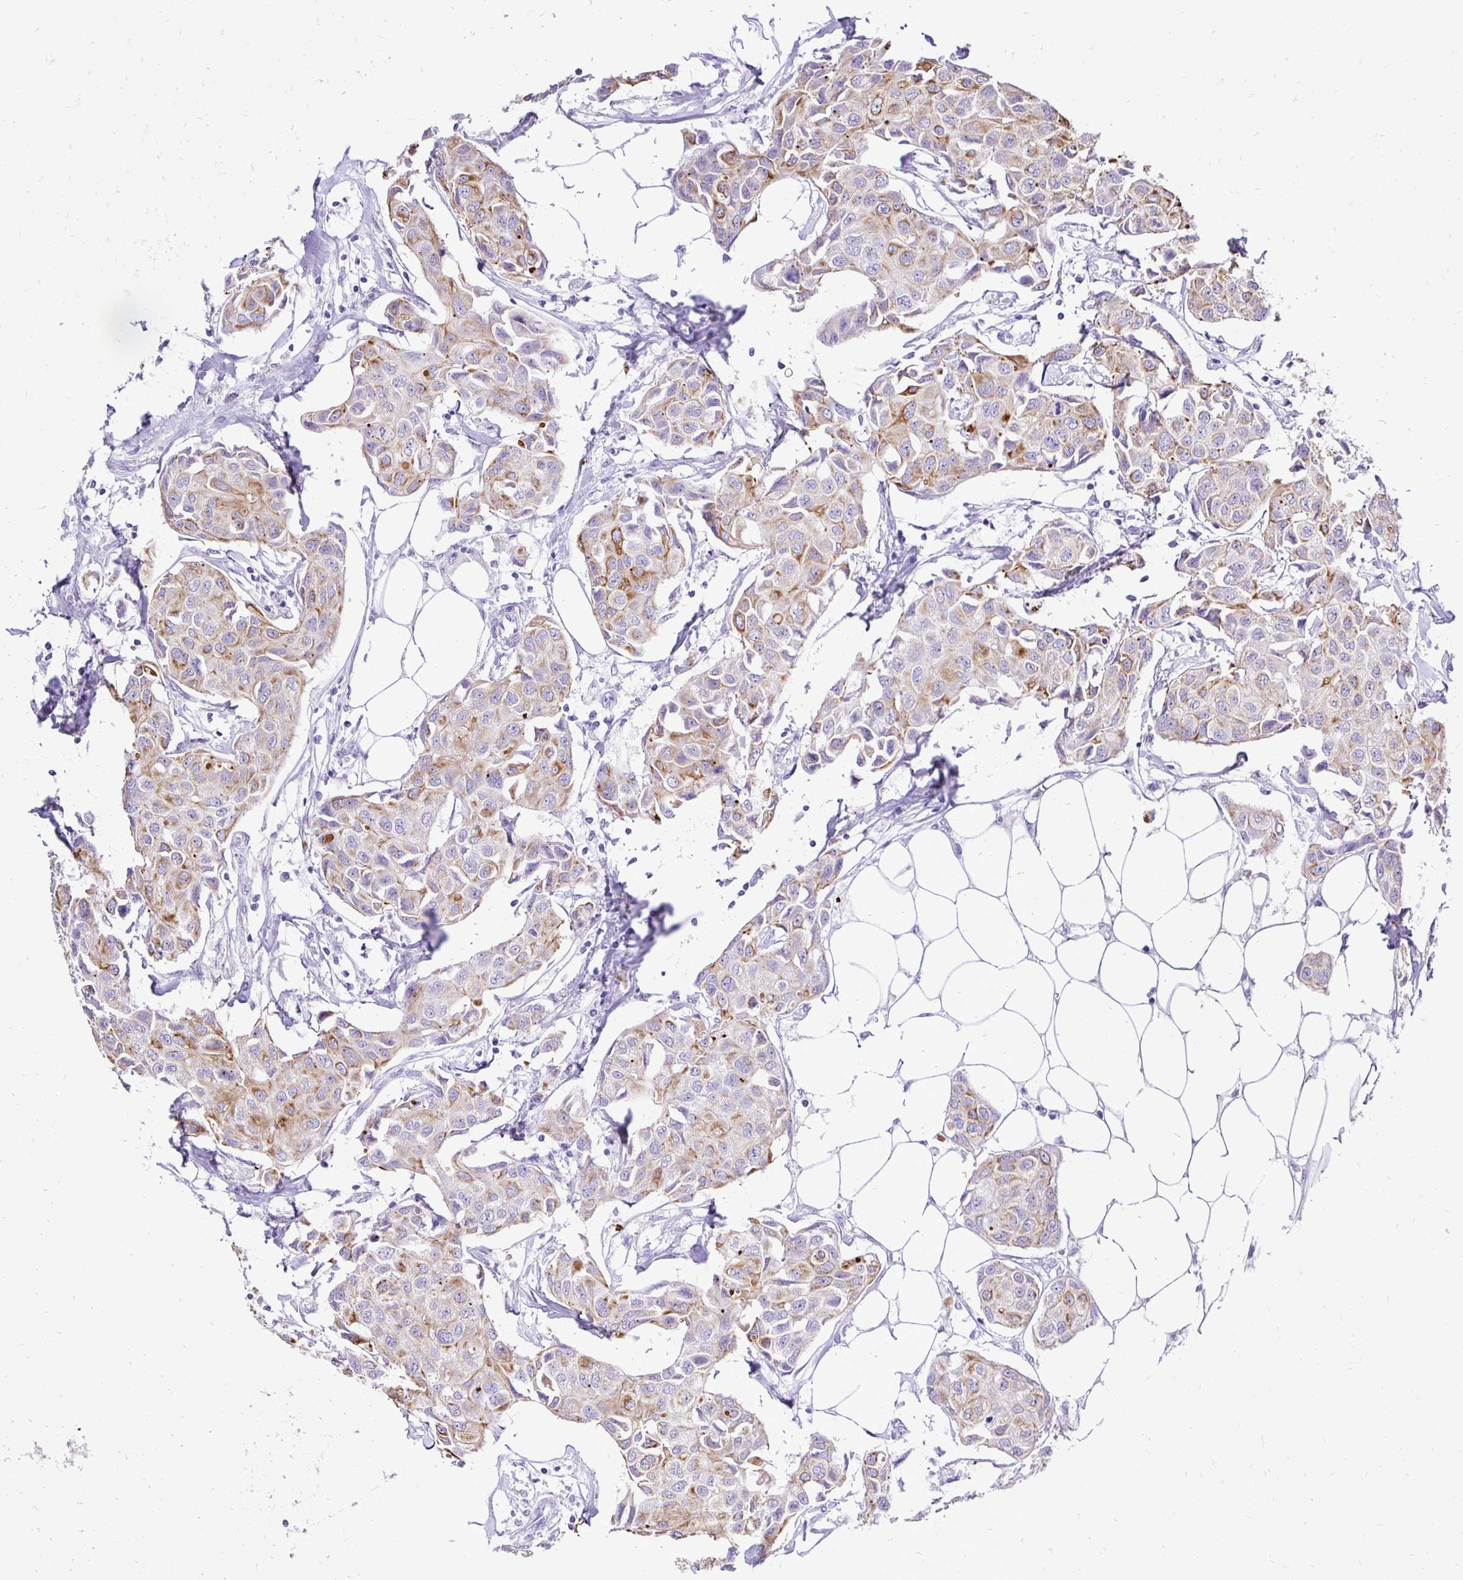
{"staining": {"intensity": "moderate", "quantity": "25%-75%", "location": "cytoplasmic/membranous"}, "tissue": "breast cancer", "cell_type": "Tumor cells", "image_type": "cancer", "snomed": [{"axis": "morphology", "description": "Duct carcinoma"}, {"axis": "topography", "description": "Breast"}, {"axis": "topography", "description": "Lymph node"}], "caption": "Protein expression by immunohistochemistry (IHC) demonstrates moderate cytoplasmic/membranous staining in about 25%-75% of tumor cells in invasive ductal carcinoma (breast). (brown staining indicates protein expression, while blue staining denotes nuclei).", "gene": "TAF1D", "patient": {"sex": "female", "age": 80}}